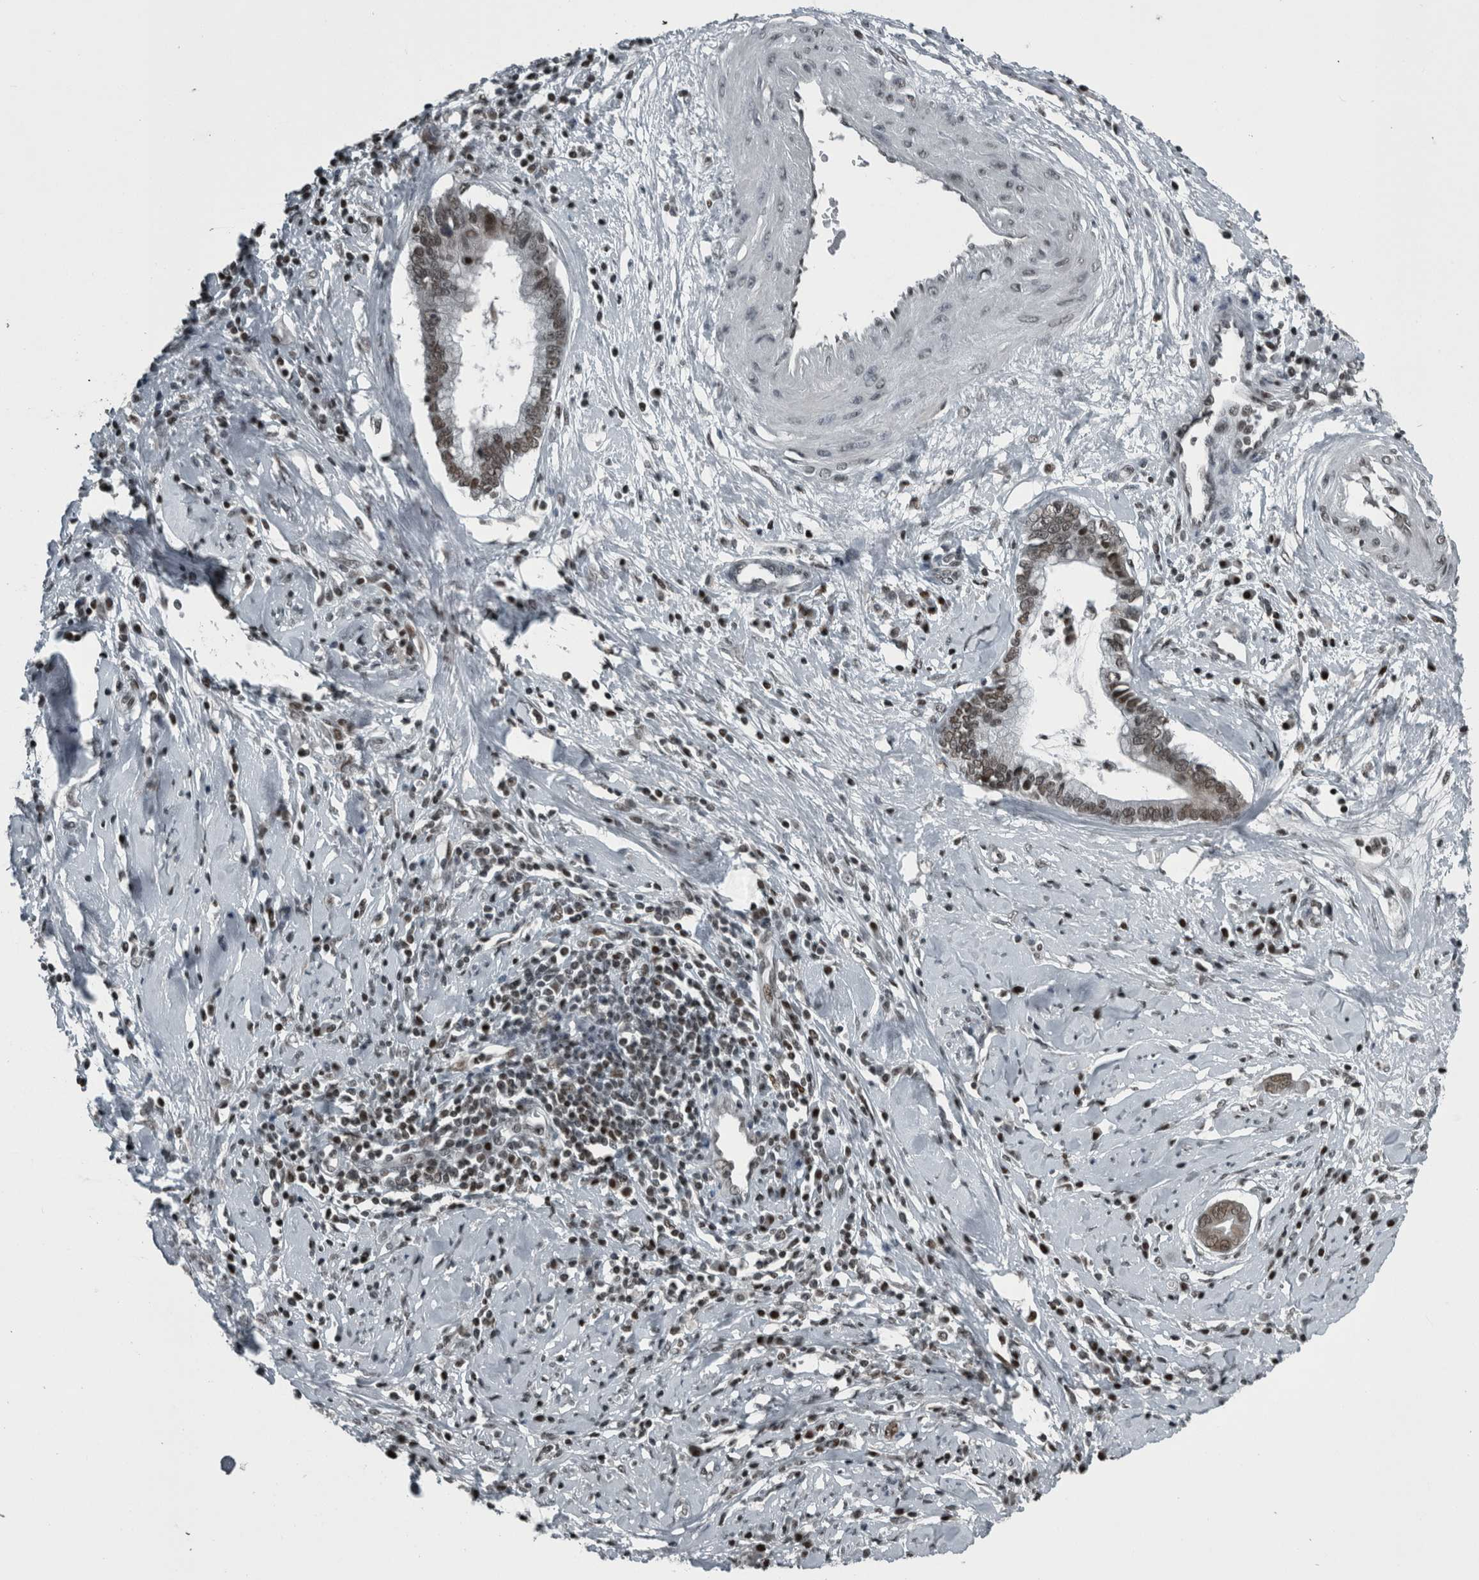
{"staining": {"intensity": "moderate", "quantity": ">75%", "location": "nuclear"}, "tissue": "cervical cancer", "cell_type": "Tumor cells", "image_type": "cancer", "snomed": [{"axis": "morphology", "description": "Adenocarcinoma, NOS"}, {"axis": "topography", "description": "Cervix"}], "caption": "Cervical cancer (adenocarcinoma) tissue shows moderate nuclear staining in about >75% of tumor cells", "gene": "UNC50", "patient": {"sex": "female", "age": 44}}